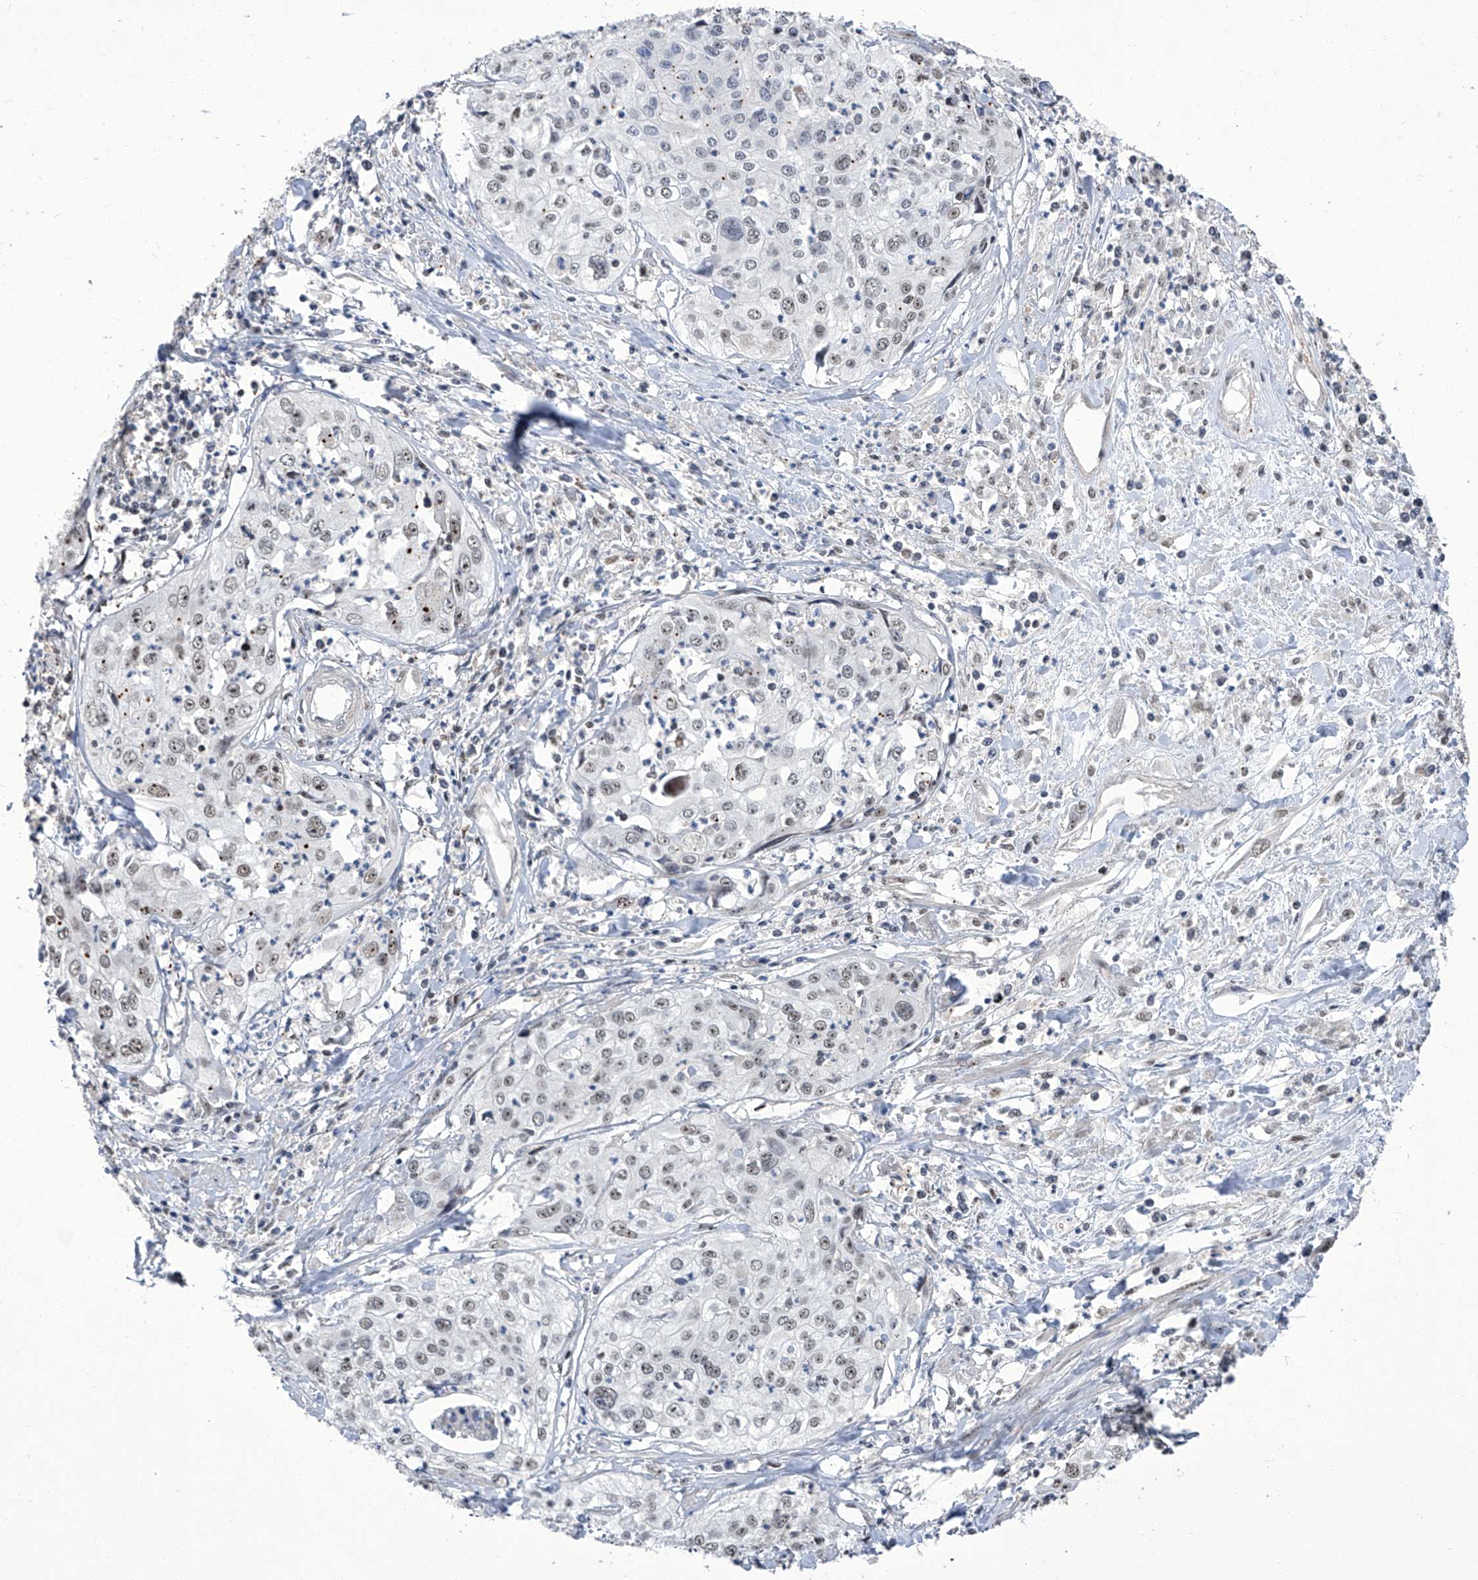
{"staining": {"intensity": "weak", "quantity": "<25%", "location": "nuclear"}, "tissue": "cervical cancer", "cell_type": "Tumor cells", "image_type": "cancer", "snomed": [{"axis": "morphology", "description": "Squamous cell carcinoma, NOS"}, {"axis": "topography", "description": "Cervix"}], "caption": "Tumor cells are negative for protein expression in human cervical cancer (squamous cell carcinoma).", "gene": "CMTR1", "patient": {"sex": "female", "age": 31}}